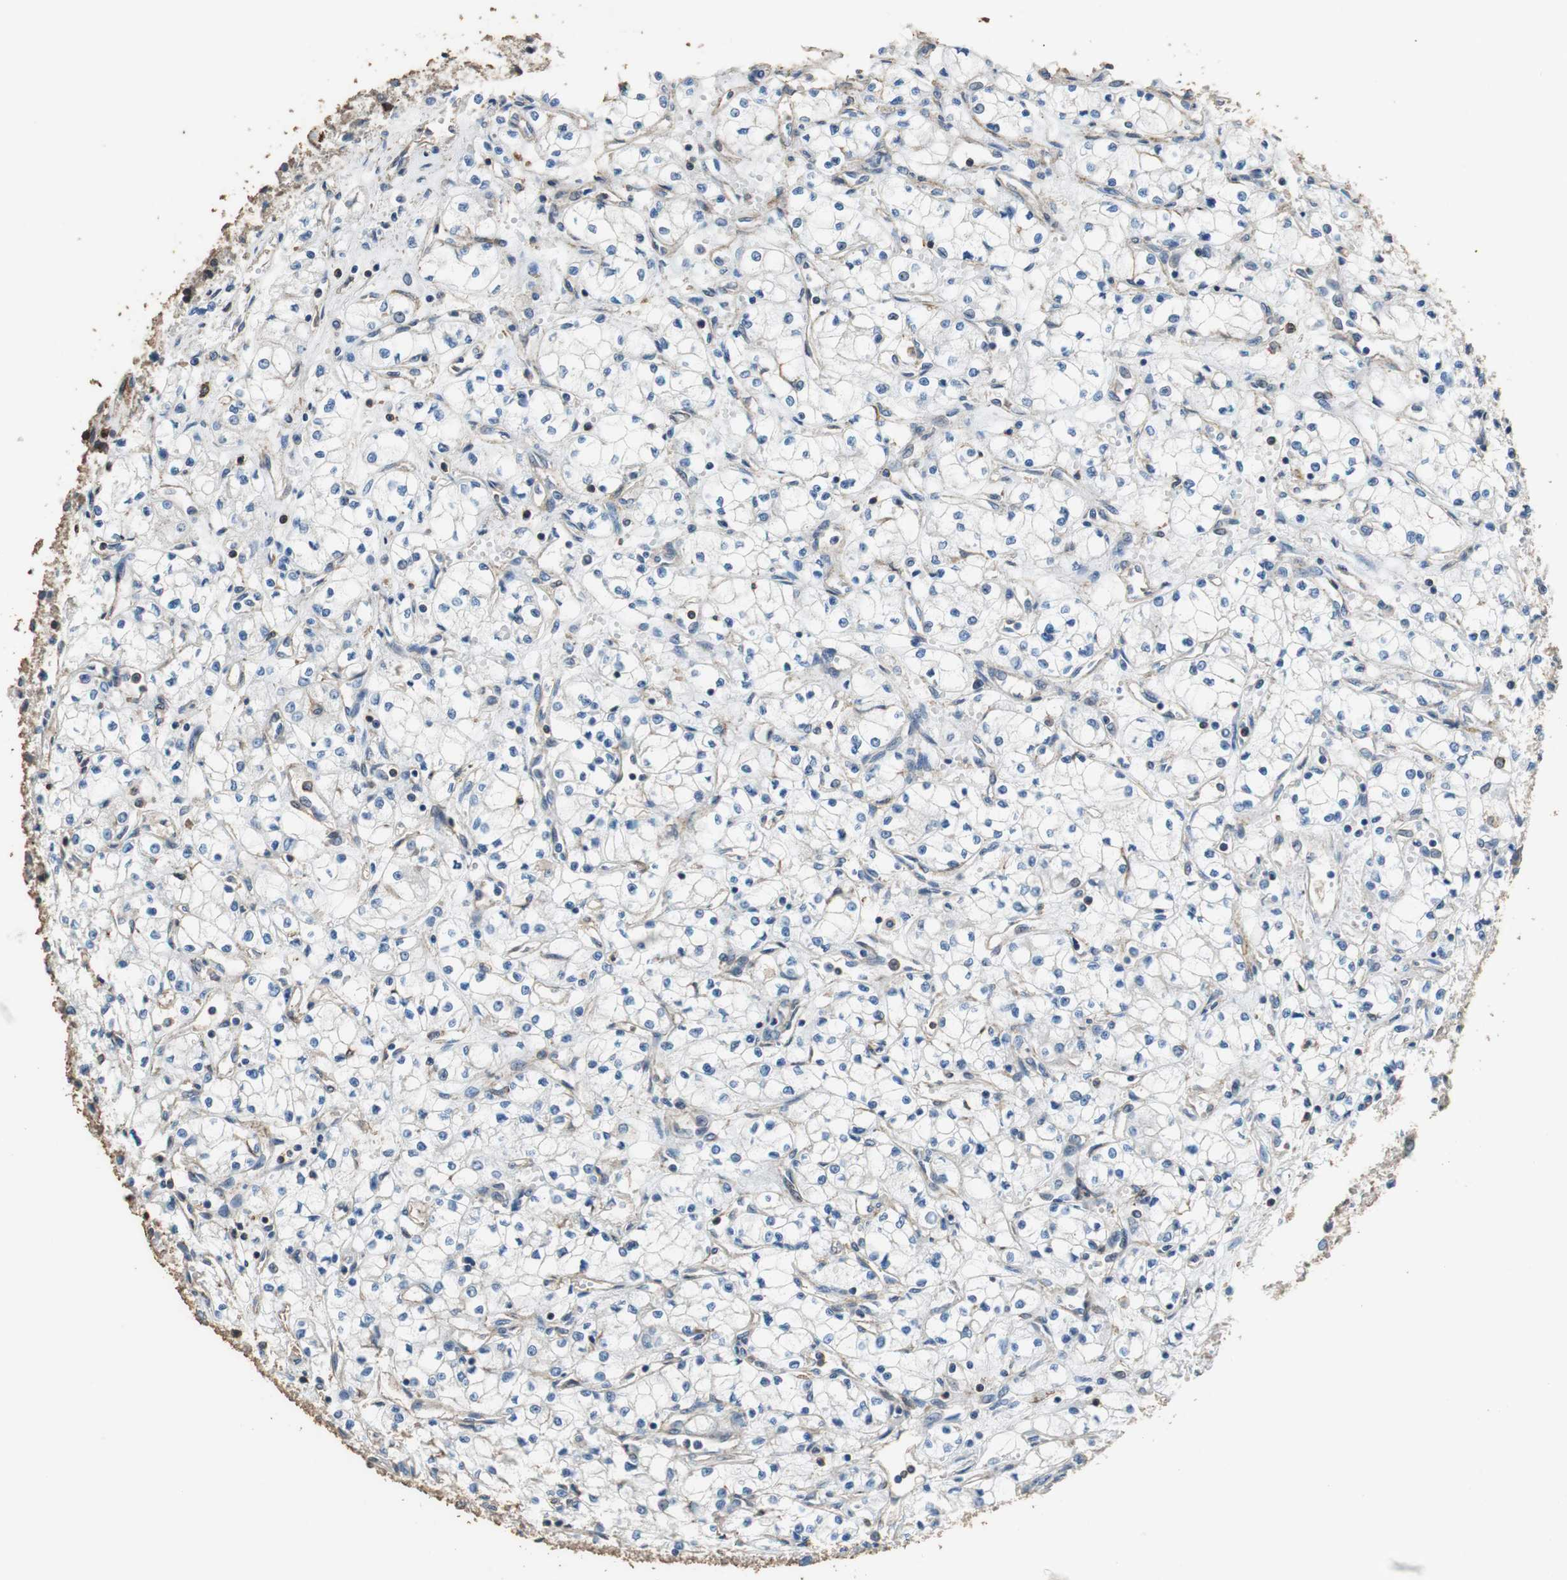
{"staining": {"intensity": "negative", "quantity": "none", "location": "none"}, "tissue": "renal cancer", "cell_type": "Tumor cells", "image_type": "cancer", "snomed": [{"axis": "morphology", "description": "Normal tissue, NOS"}, {"axis": "morphology", "description": "Adenocarcinoma, NOS"}, {"axis": "topography", "description": "Kidney"}], "caption": "IHC photomicrograph of neoplastic tissue: renal cancer (adenocarcinoma) stained with DAB (3,3'-diaminobenzidine) demonstrates no significant protein positivity in tumor cells.", "gene": "PRKRA", "patient": {"sex": "male", "age": 59}}